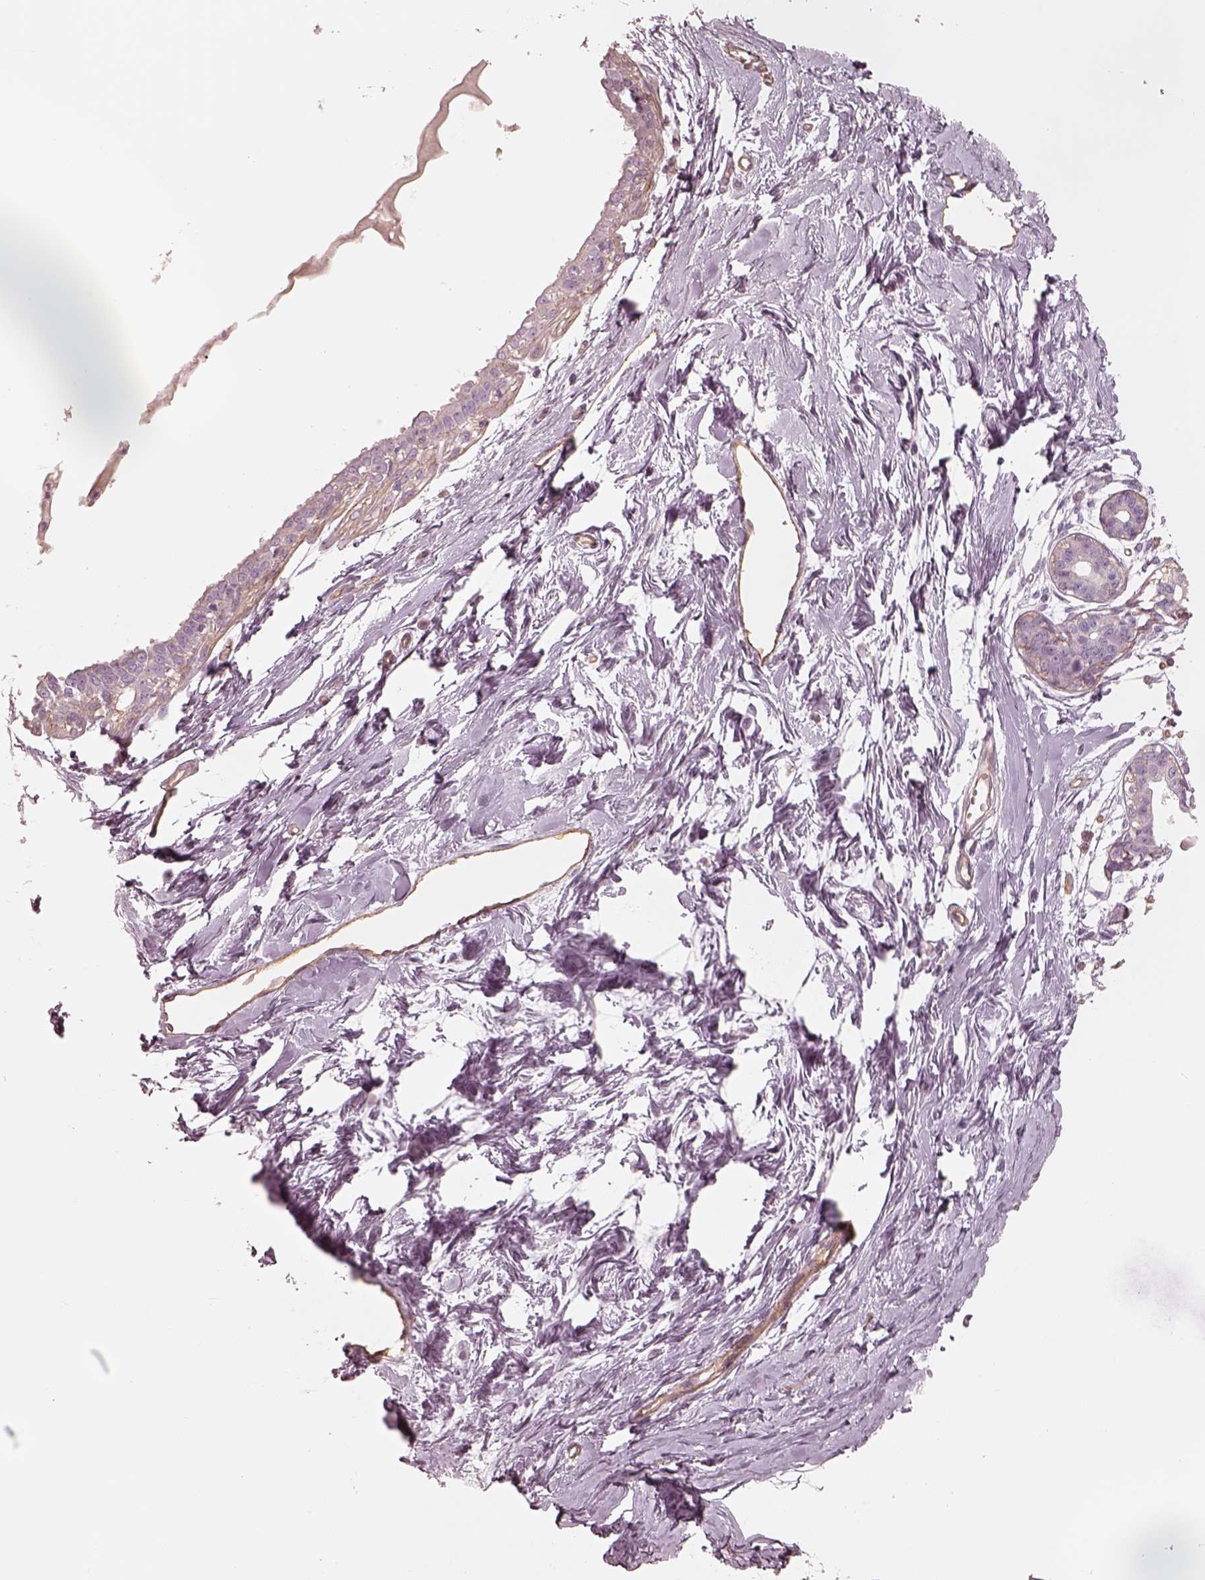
{"staining": {"intensity": "weak", "quantity": ">75%", "location": "cytoplasmic/membranous"}, "tissue": "breast", "cell_type": "Adipocytes", "image_type": "normal", "snomed": [{"axis": "morphology", "description": "Normal tissue, NOS"}, {"axis": "topography", "description": "Breast"}], "caption": "About >75% of adipocytes in normal human breast exhibit weak cytoplasmic/membranous protein staining as visualized by brown immunohistochemical staining.", "gene": "CRYM", "patient": {"sex": "female", "age": 45}}